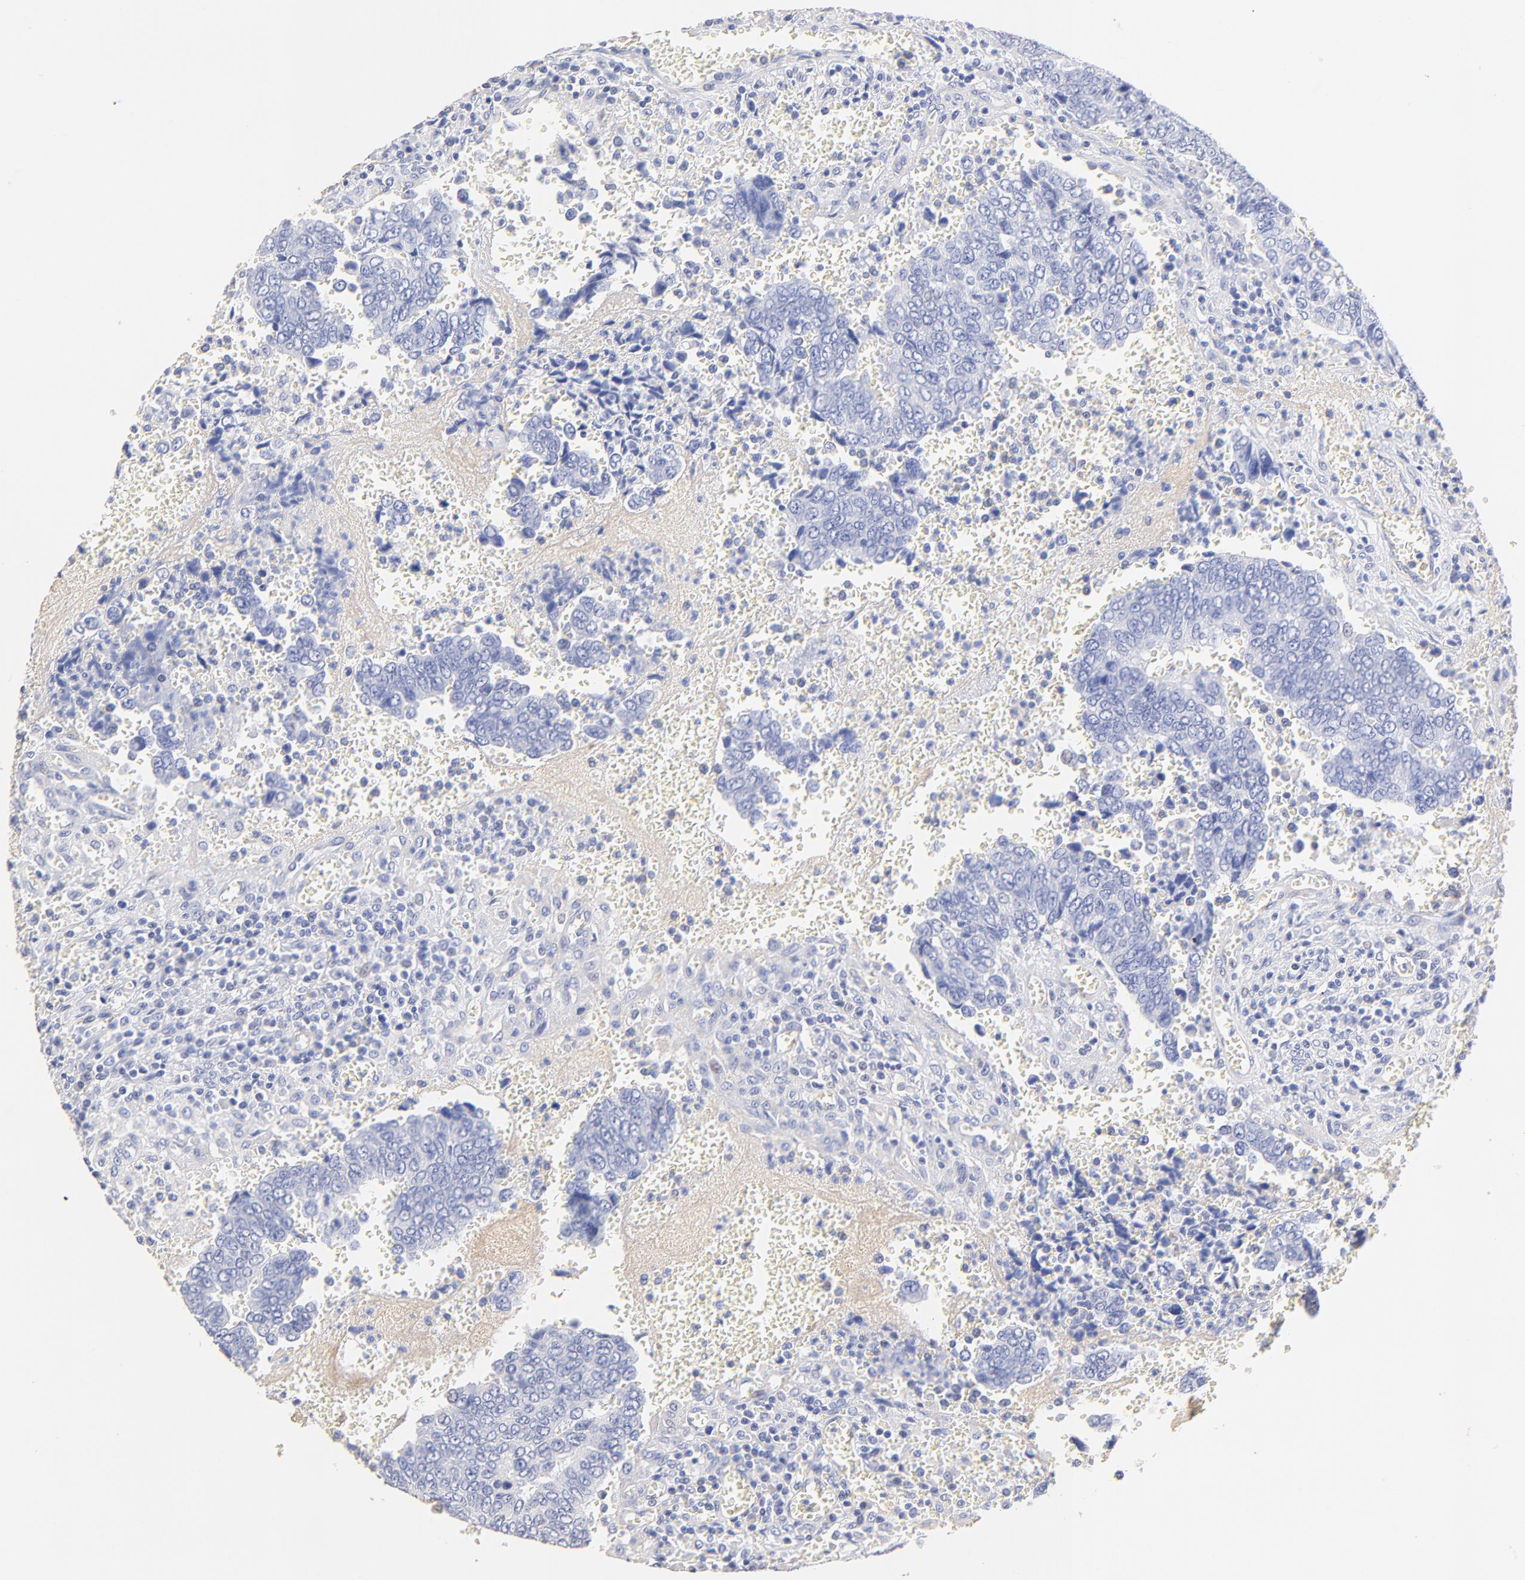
{"staining": {"intensity": "negative", "quantity": "none", "location": "none"}, "tissue": "urothelial cancer", "cell_type": "Tumor cells", "image_type": "cancer", "snomed": [{"axis": "morphology", "description": "Urothelial carcinoma, High grade"}, {"axis": "topography", "description": "Urinary bladder"}], "caption": "The immunohistochemistry image has no significant expression in tumor cells of high-grade urothelial carcinoma tissue. (Brightfield microscopy of DAB immunohistochemistry at high magnification).", "gene": "ACTRT1", "patient": {"sex": "male", "age": 86}}